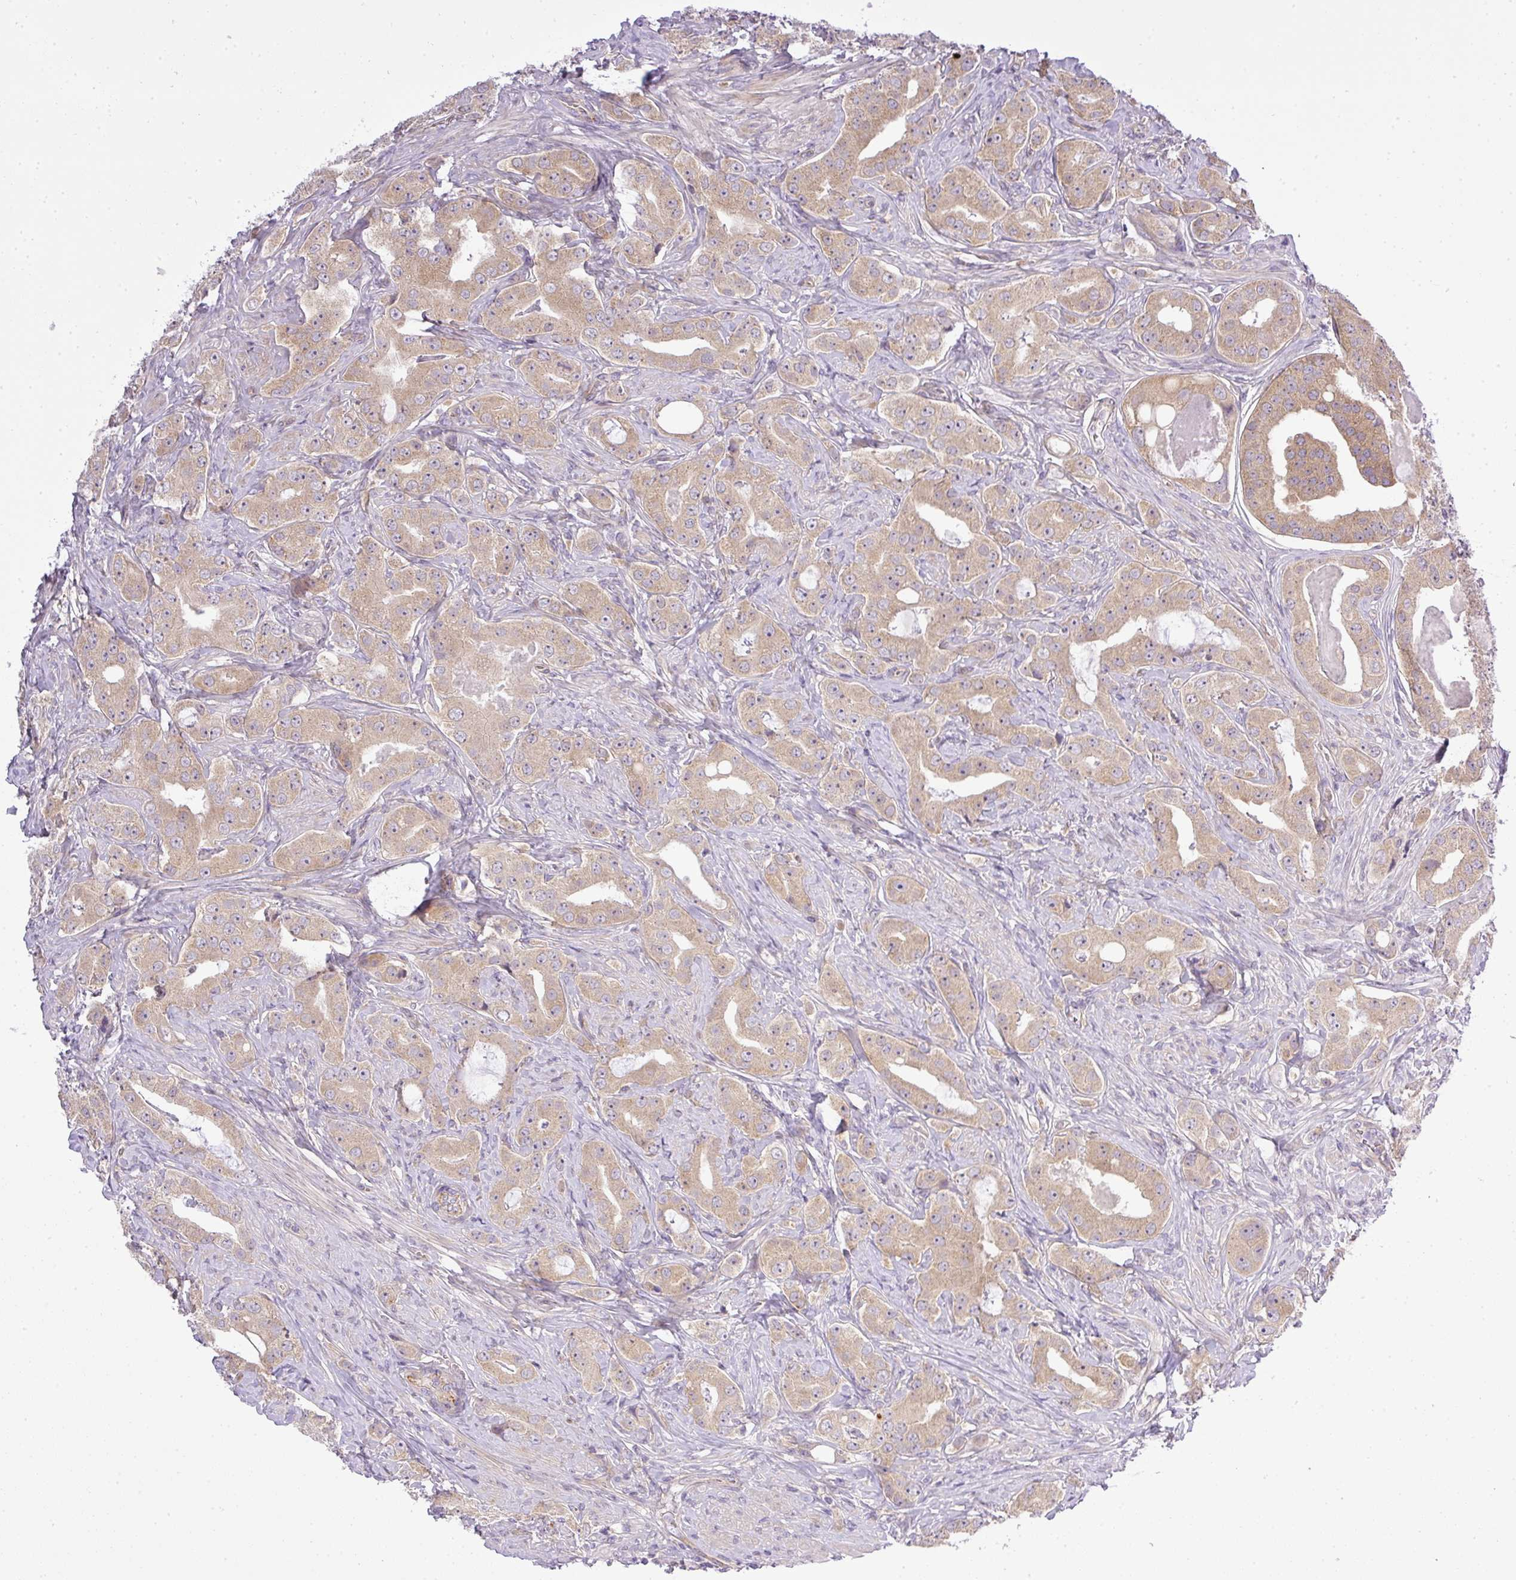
{"staining": {"intensity": "moderate", "quantity": ">75%", "location": "cytoplasmic/membranous"}, "tissue": "prostate cancer", "cell_type": "Tumor cells", "image_type": "cancer", "snomed": [{"axis": "morphology", "description": "Adenocarcinoma, High grade"}, {"axis": "topography", "description": "Prostate"}], "caption": "Immunohistochemistry (IHC) (DAB (3,3'-diaminobenzidine)) staining of prostate adenocarcinoma (high-grade) displays moderate cytoplasmic/membranous protein positivity in approximately >75% of tumor cells.", "gene": "ZDHHC1", "patient": {"sex": "male", "age": 63}}